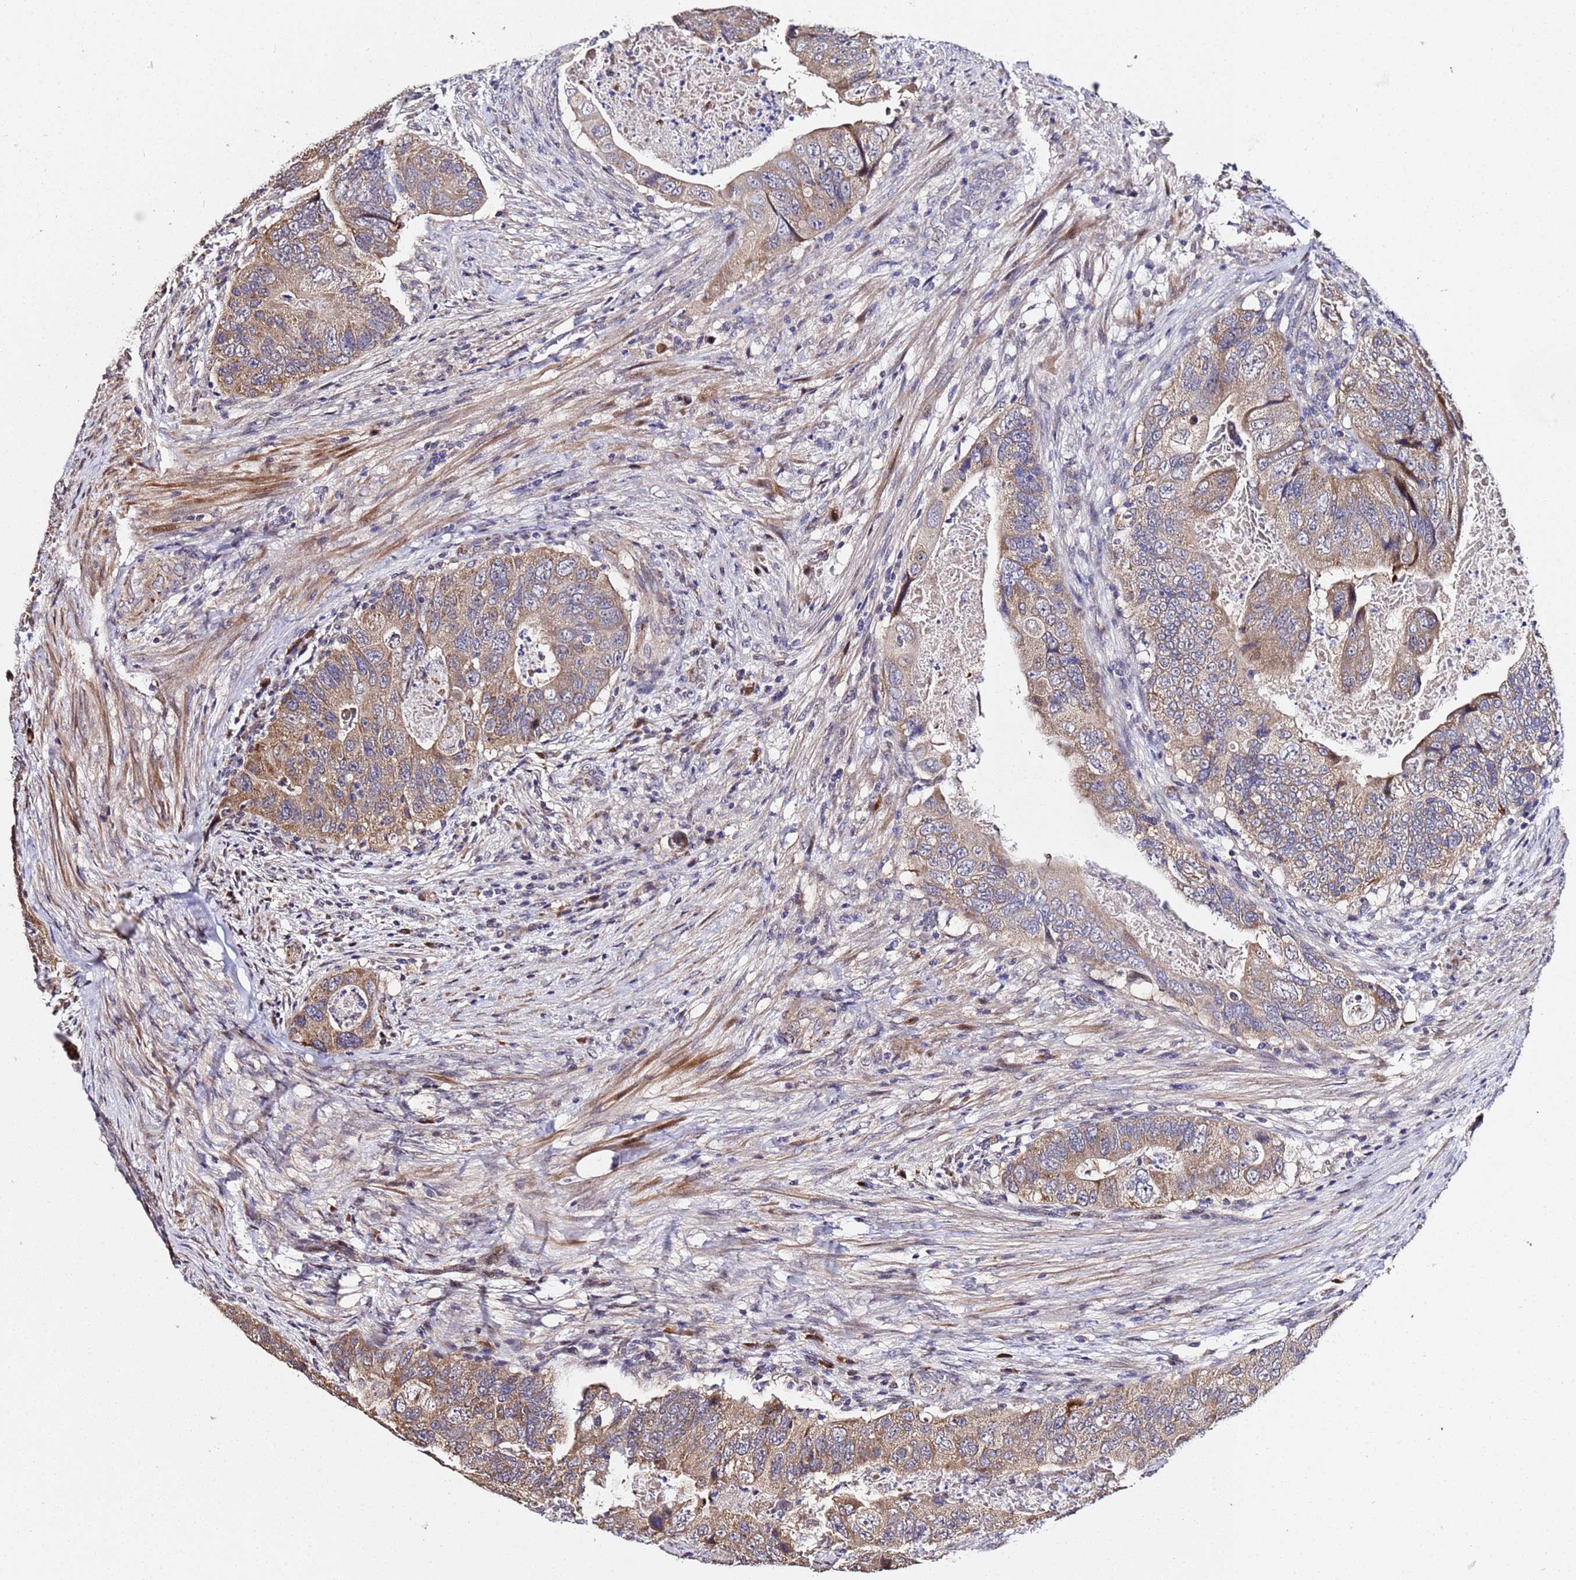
{"staining": {"intensity": "moderate", "quantity": ">75%", "location": "cytoplasmic/membranous"}, "tissue": "colorectal cancer", "cell_type": "Tumor cells", "image_type": "cancer", "snomed": [{"axis": "morphology", "description": "Adenocarcinoma, NOS"}, {"axis": "topography", "description": "Rectum"}], "caption": "Human colorectal adenocarcinoma stained with a brown dye exhibits moderate cytoplasmic/membranous positive expression in approximately >75% of tumor cells.", "gene": "WNK4", "patient": {"sex": "male", "age": 63}}